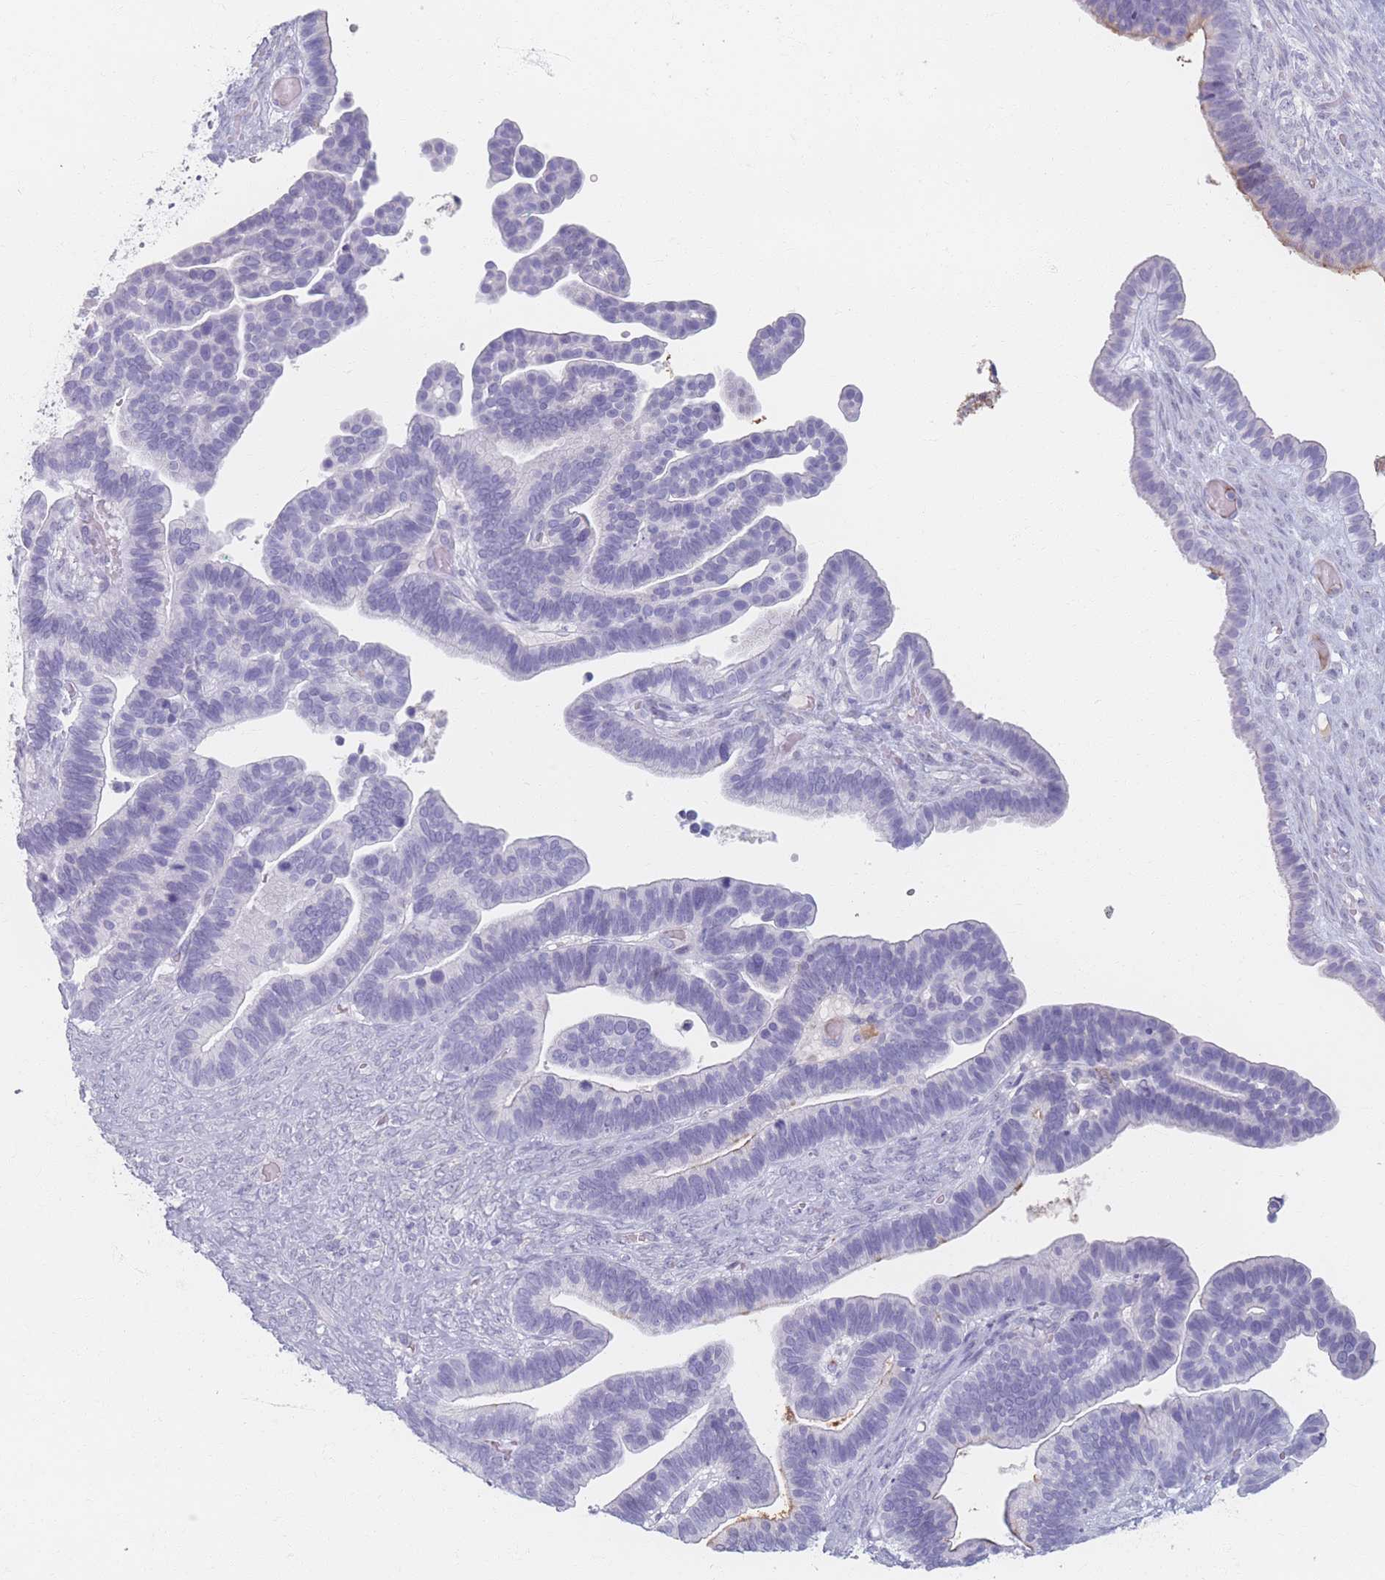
{"staining": {"intensity": "negative", "quantity": "none", "location": "none"}, "tissue": "ovarian cancer", "cell_type": "Tumor cells", "image_type": "cancer", "snomed": [{"axis": "morphology", "description": "Cystadenocarcinoma, serous, NOS"}, {"axis": "topography", "description": "Ovary"}], "caption": "Tumor cells show no significant protein expression in serous cystadenocarcinoma (ovarian).", "gene": "PIGM", "patient": {"sex": "female", "age": 56}}